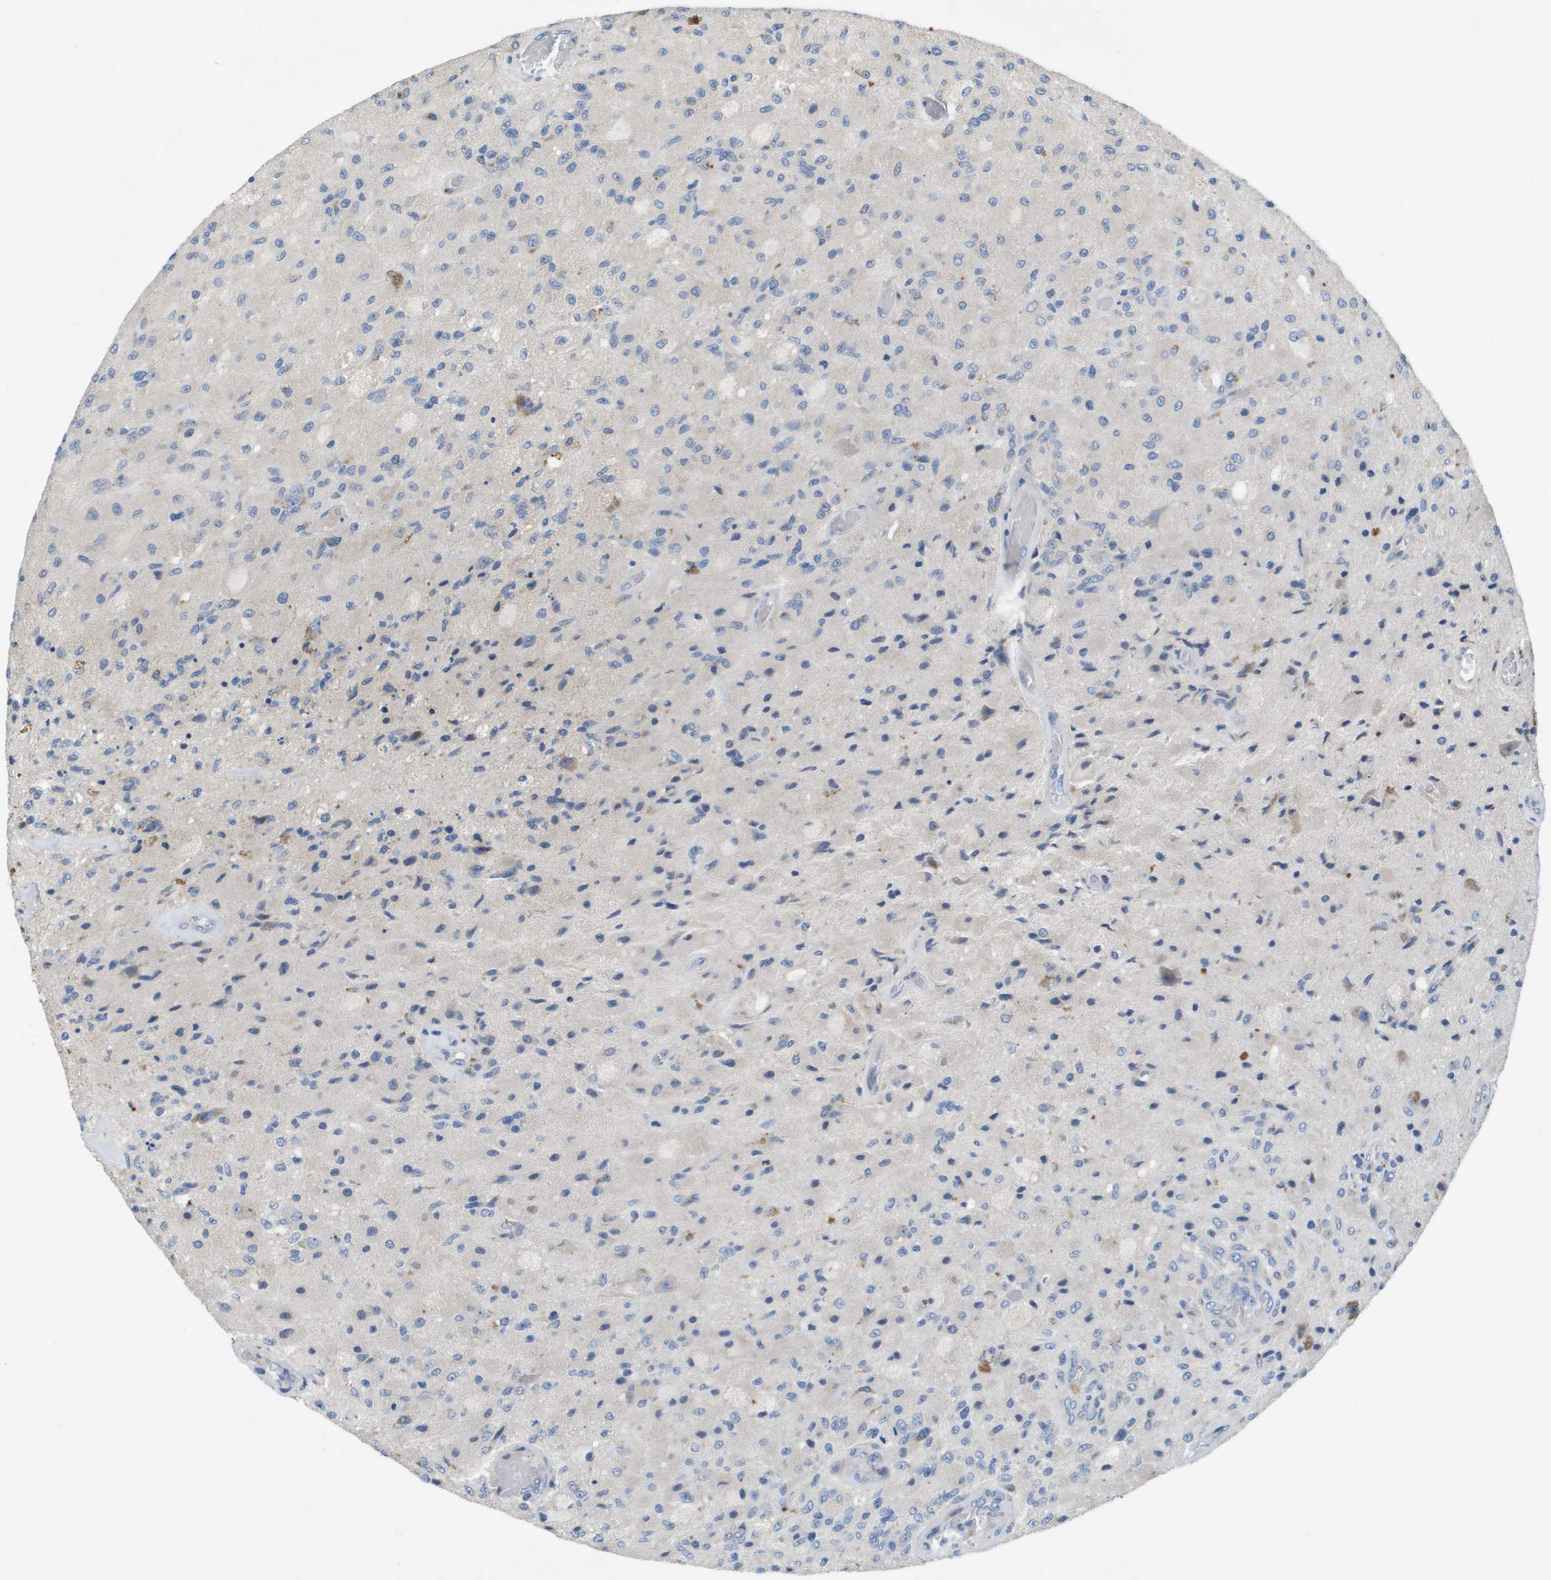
{"staining": {"intensity": "negative", "quantity": "none", "location": "none"}, "tissue": "glioma", "cell_type": "Tumor cells", "image_type": "cancer", "snomed": [{"axis": "morphology", "description": "Normal tissue, NOS"}, {"axis": "morphology", "description": "Glioma, malignant, High grade"}, {"axis": "topography", "description": "Cerebral cortex"}], "caption": "The photomicrograph displays no significant positivity in tumor cells of high-grade glioma (malignant).", "gene": "B3GNT5", "patient": {"sex": "male", "age": 77}}